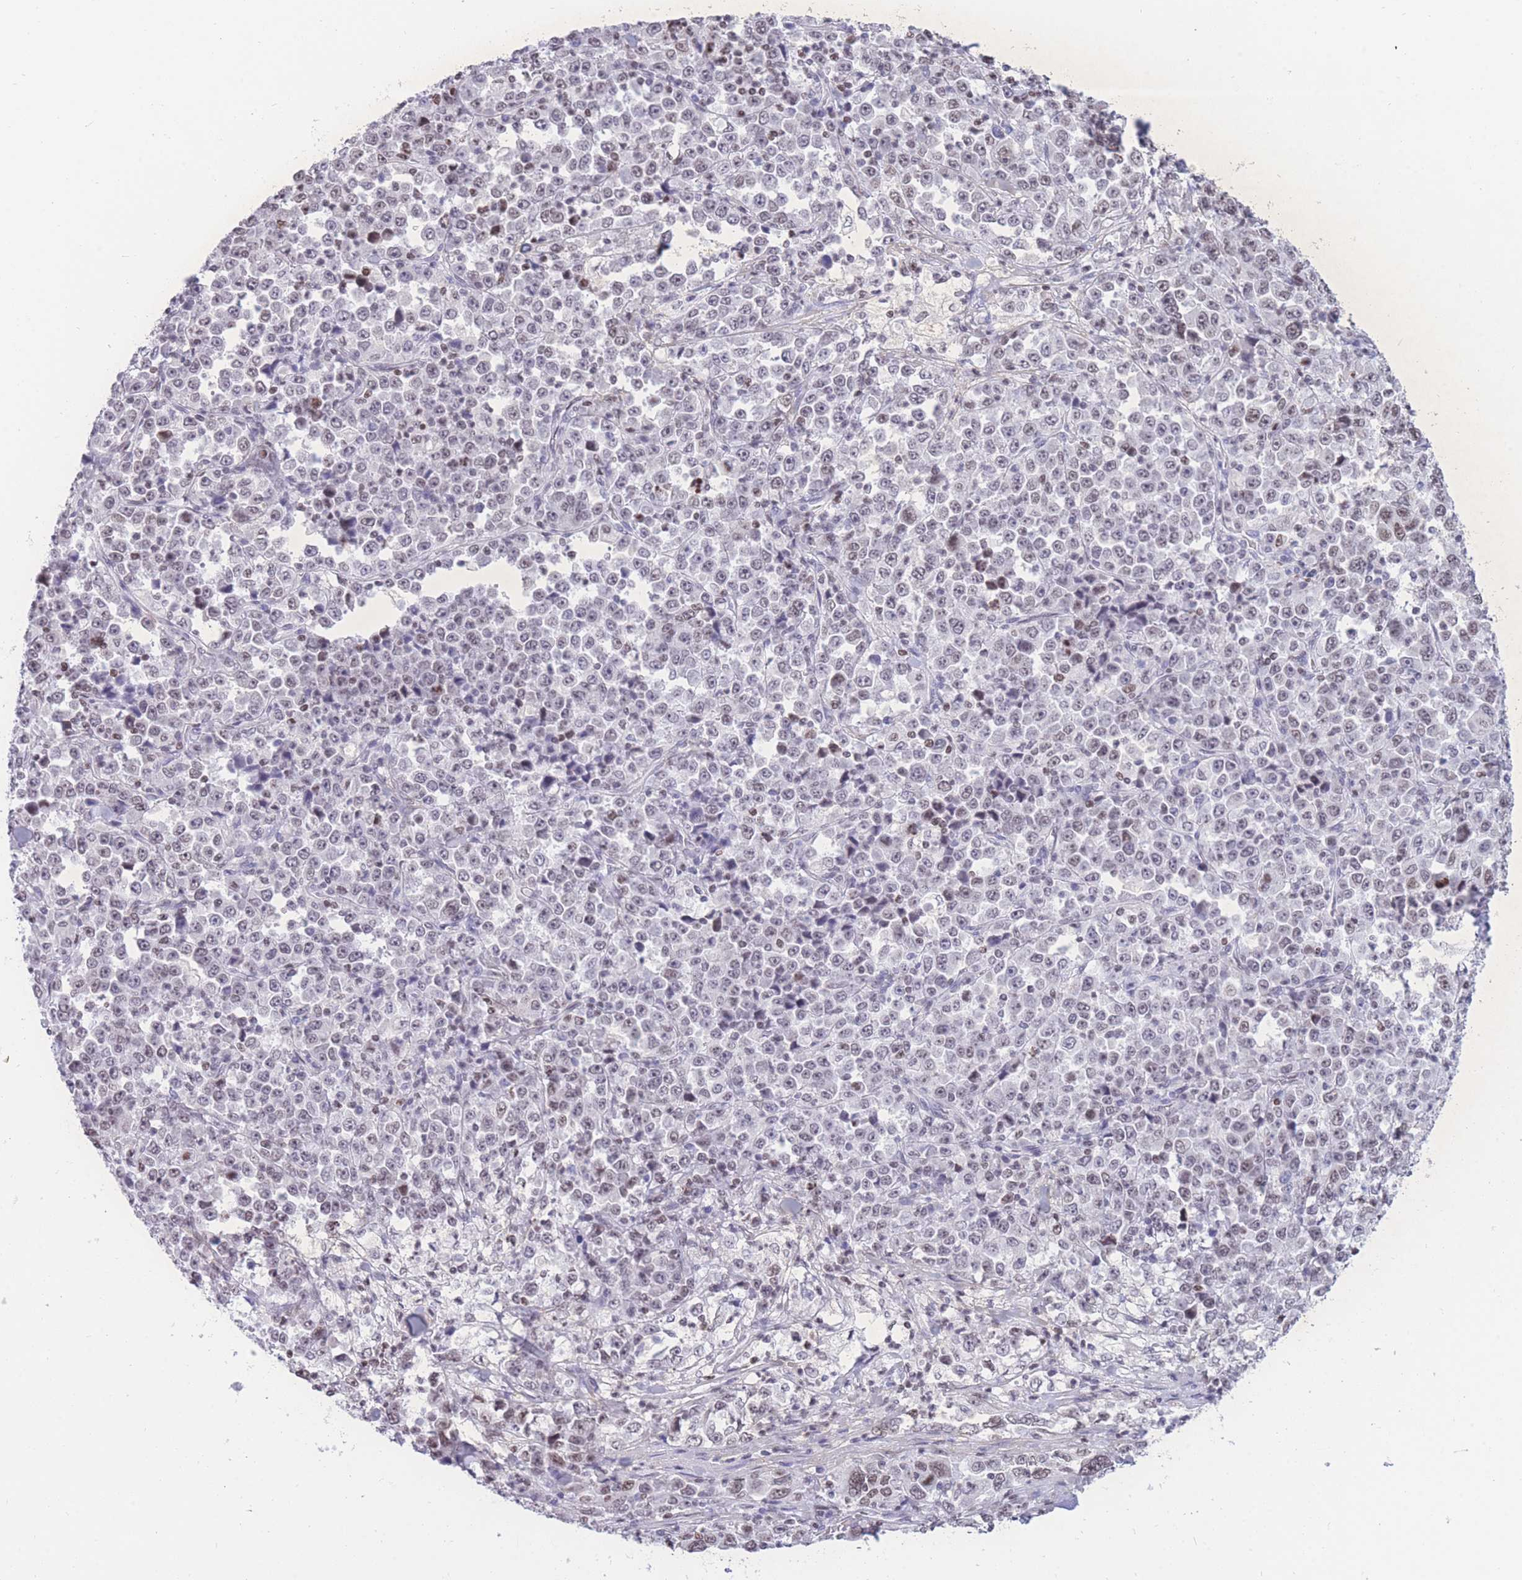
{"staining": {"intensity": "weak", "quantity": "25%-75%", "location": "nuclear"}, "tissue": "stomach cancer", "cell_type": "Tumor cells", "image_type": "cancer", "snomed": [{"axis": "morphology", "description": "Normal tissue, NOS"}, {"axis": "morphology", "description": "Adenocarcinoma, NOS"}, {"axis": "topography", "description": "Stomach, upper"}, {"axis": "topography", "description": "Stomach"}], "caption": "Stomach cancer was stained to show a protein in brown. There is low levels of weak nuclear expression in about 25%-75% of tumor cells.", "gene": "HMGN1", "patient": {"sex": "male", "age": 59}}